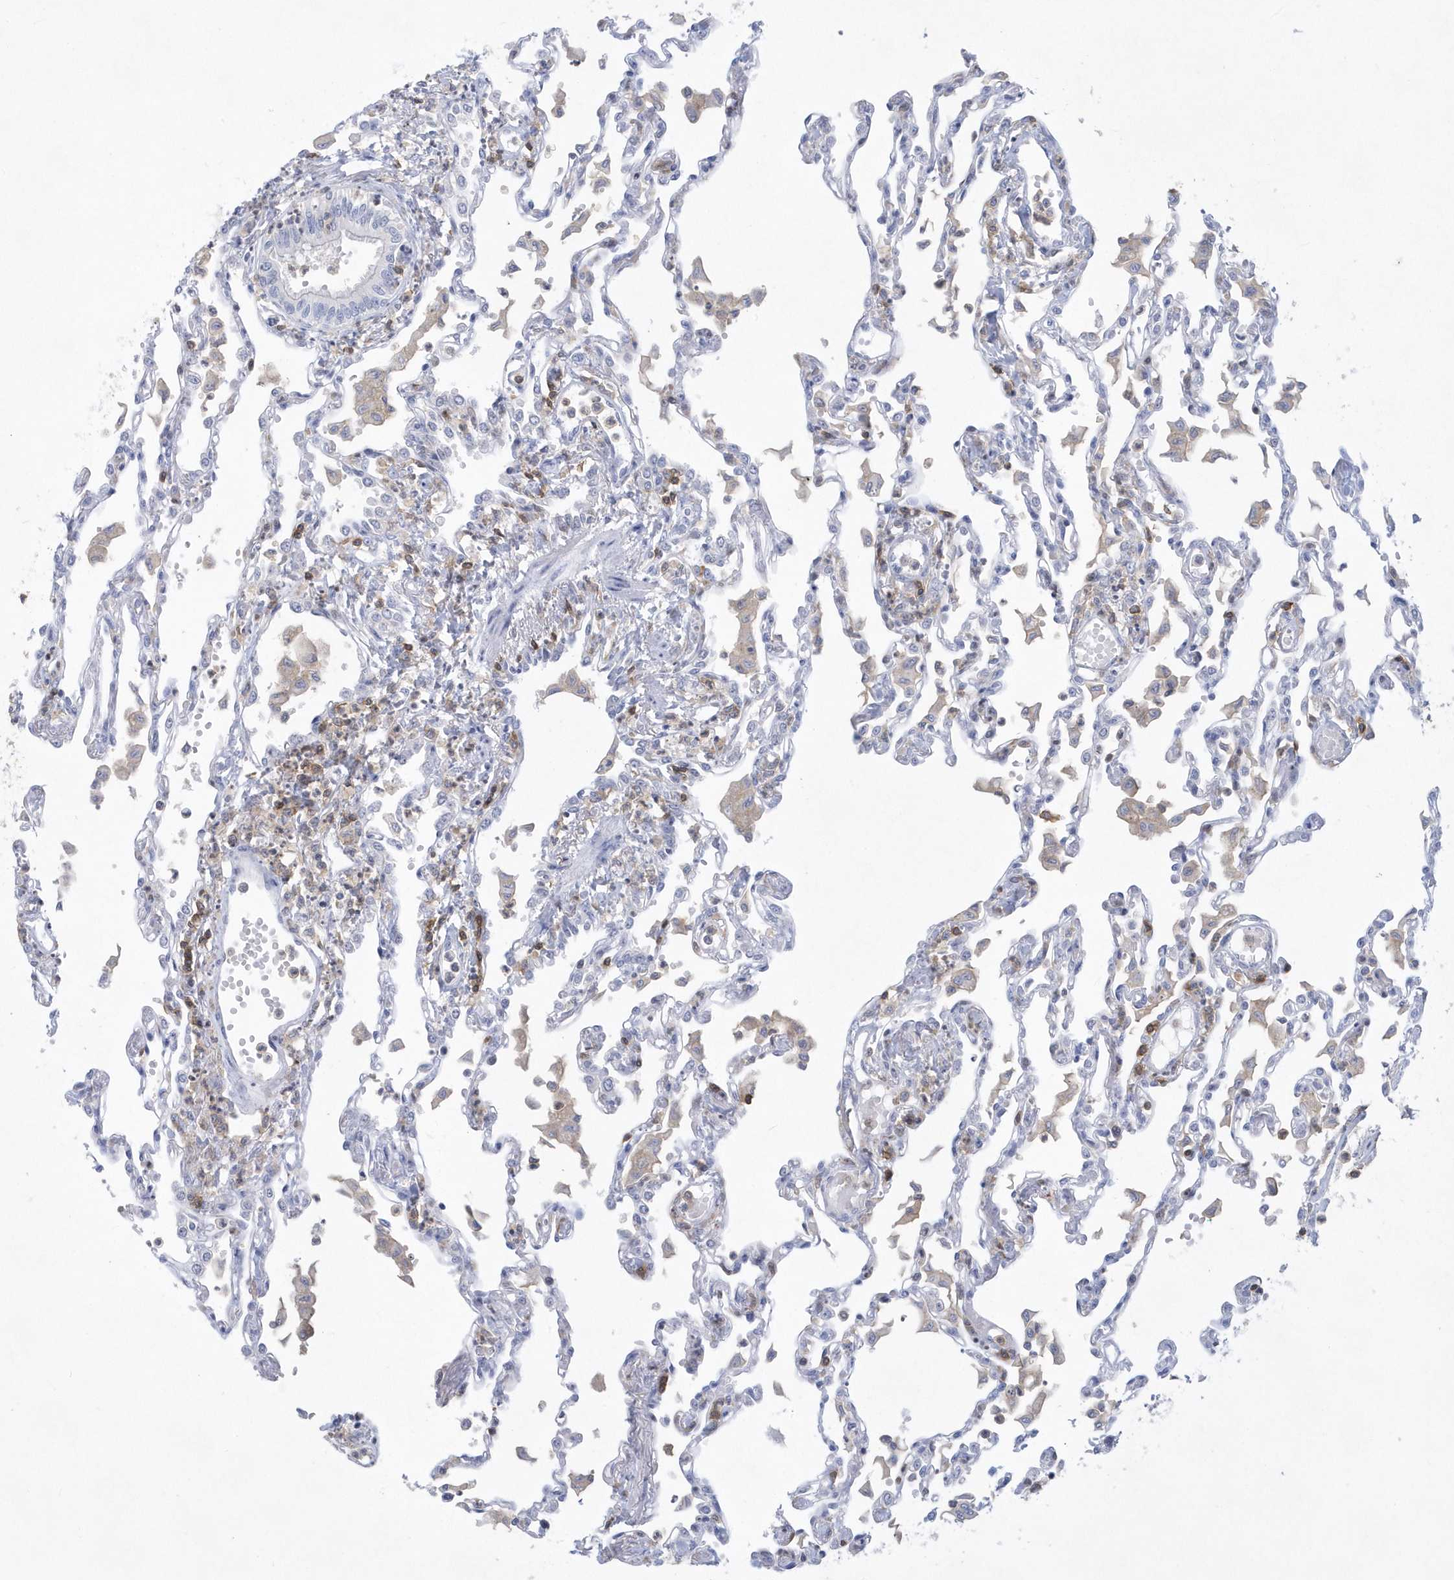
{"staining": {"intensity": "negative", "quantity": "none", "location": "none"}, "tissue": "lung", "cell_type": "Alveolar cells", "image_type": "normal", "snomed": [{"axis": "morphology", "description": "Normal tissue, NOS"}, {"axis": "topography", "description": "Bronchus"}, {"axis": "topography", "description": "Lung"}], "caption": "The immunohistochemistry histopathology image has no significant staining in alveolar cells of lung. (DAB IHC, high magnification).", "gene": "PSD4", "patient": {"sex": "female", "age": 49}}